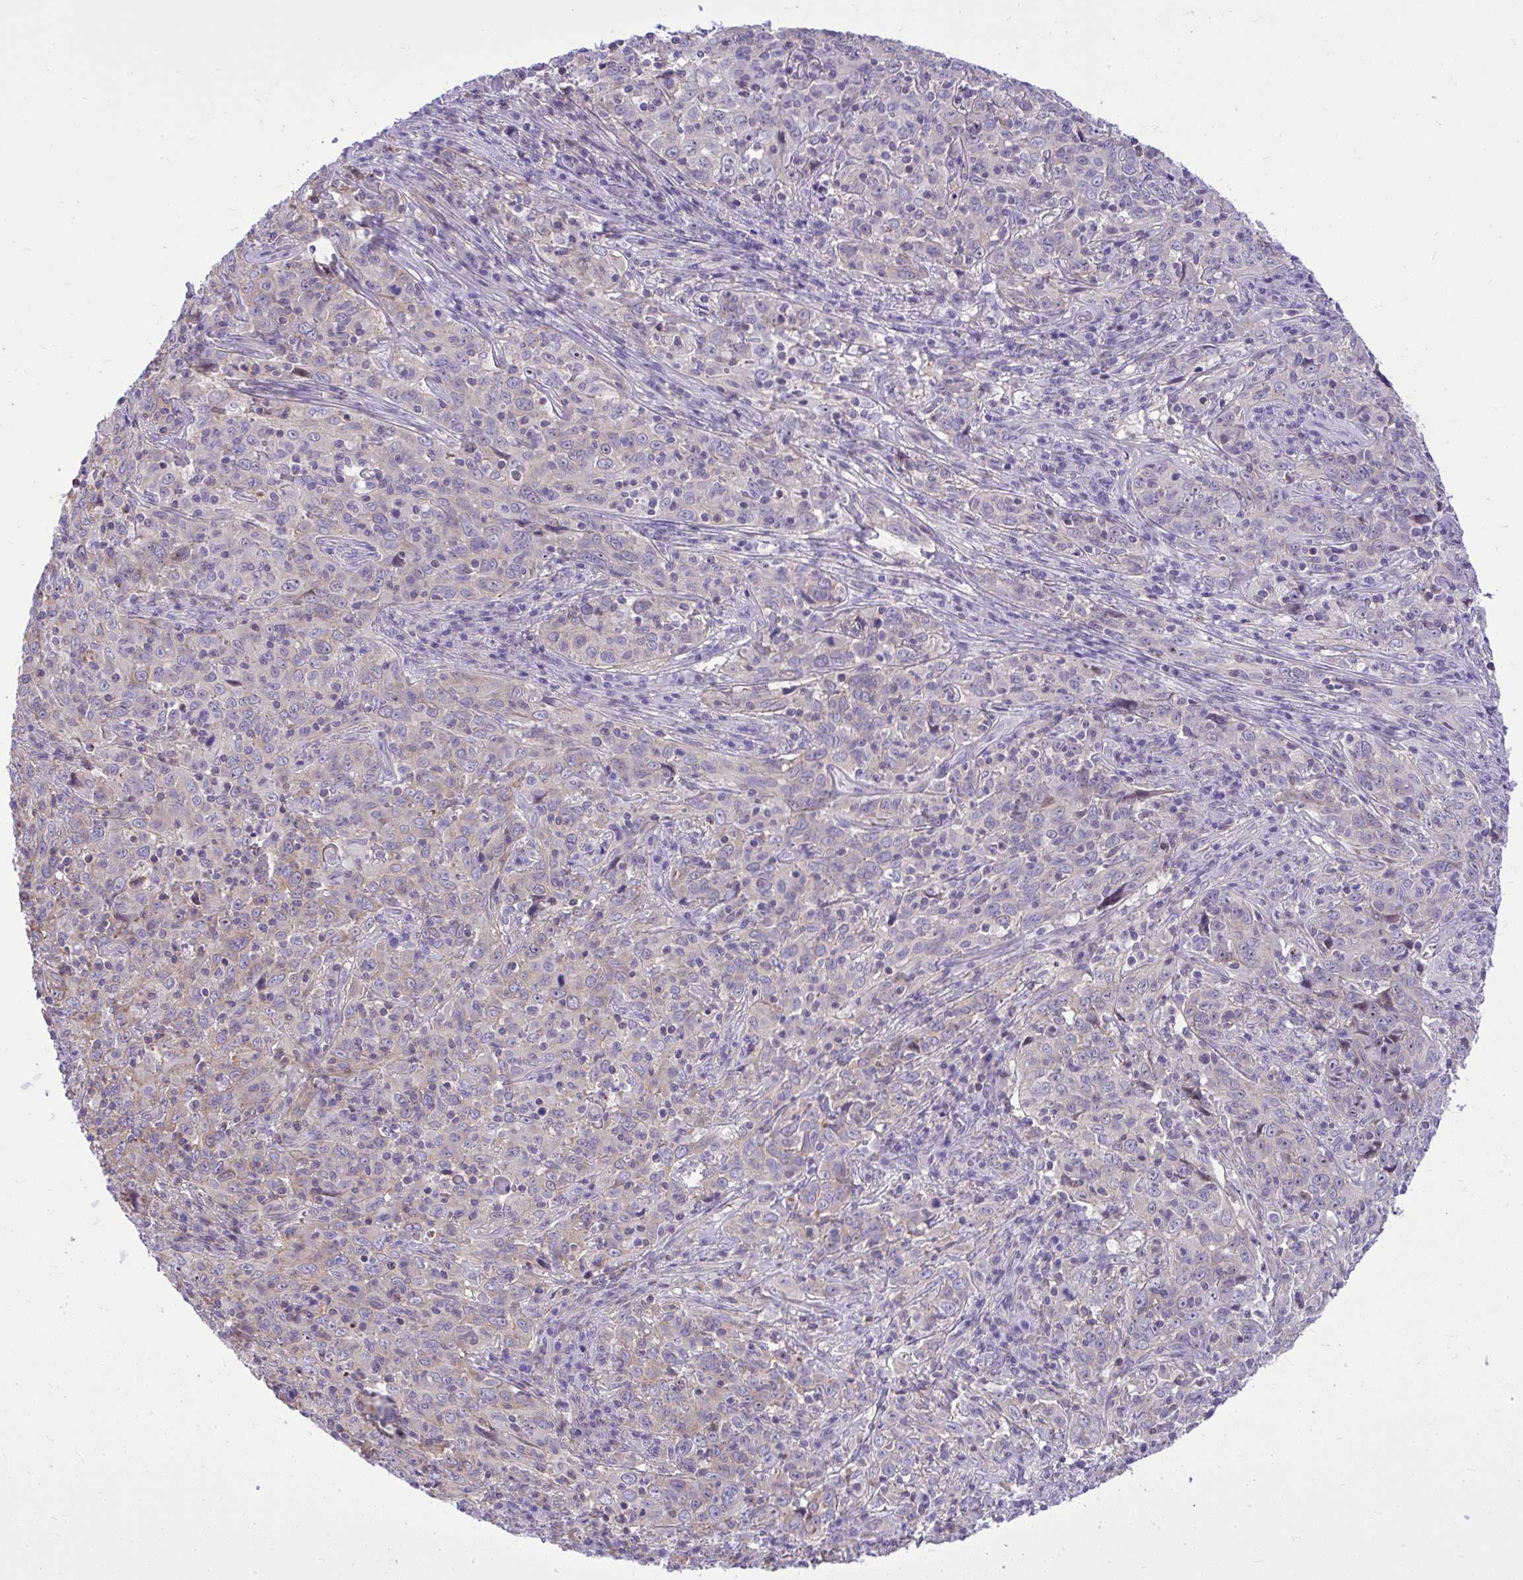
{"staining": {"intensity": "negative", "quantity": "none", "location": "none"}, "tissue": "cervical cancer", "cell_type": "Tumor cells", "image_type": "cancer", "snomed": [{"axis": "morphology", "description": "Squamous cell carcinoma, NOS"}, {"axis": "topography", "description": "Cervix"}], "caption": "The immunohistochemistry photomicrograph has no significant expression in tumor cells of squamous cell carcinoma (cervical) tissue. (IHC, brightfield microscopy, high magnification).", "gene": "GRK4", "patient": {"sex": "female", "age": 46}}